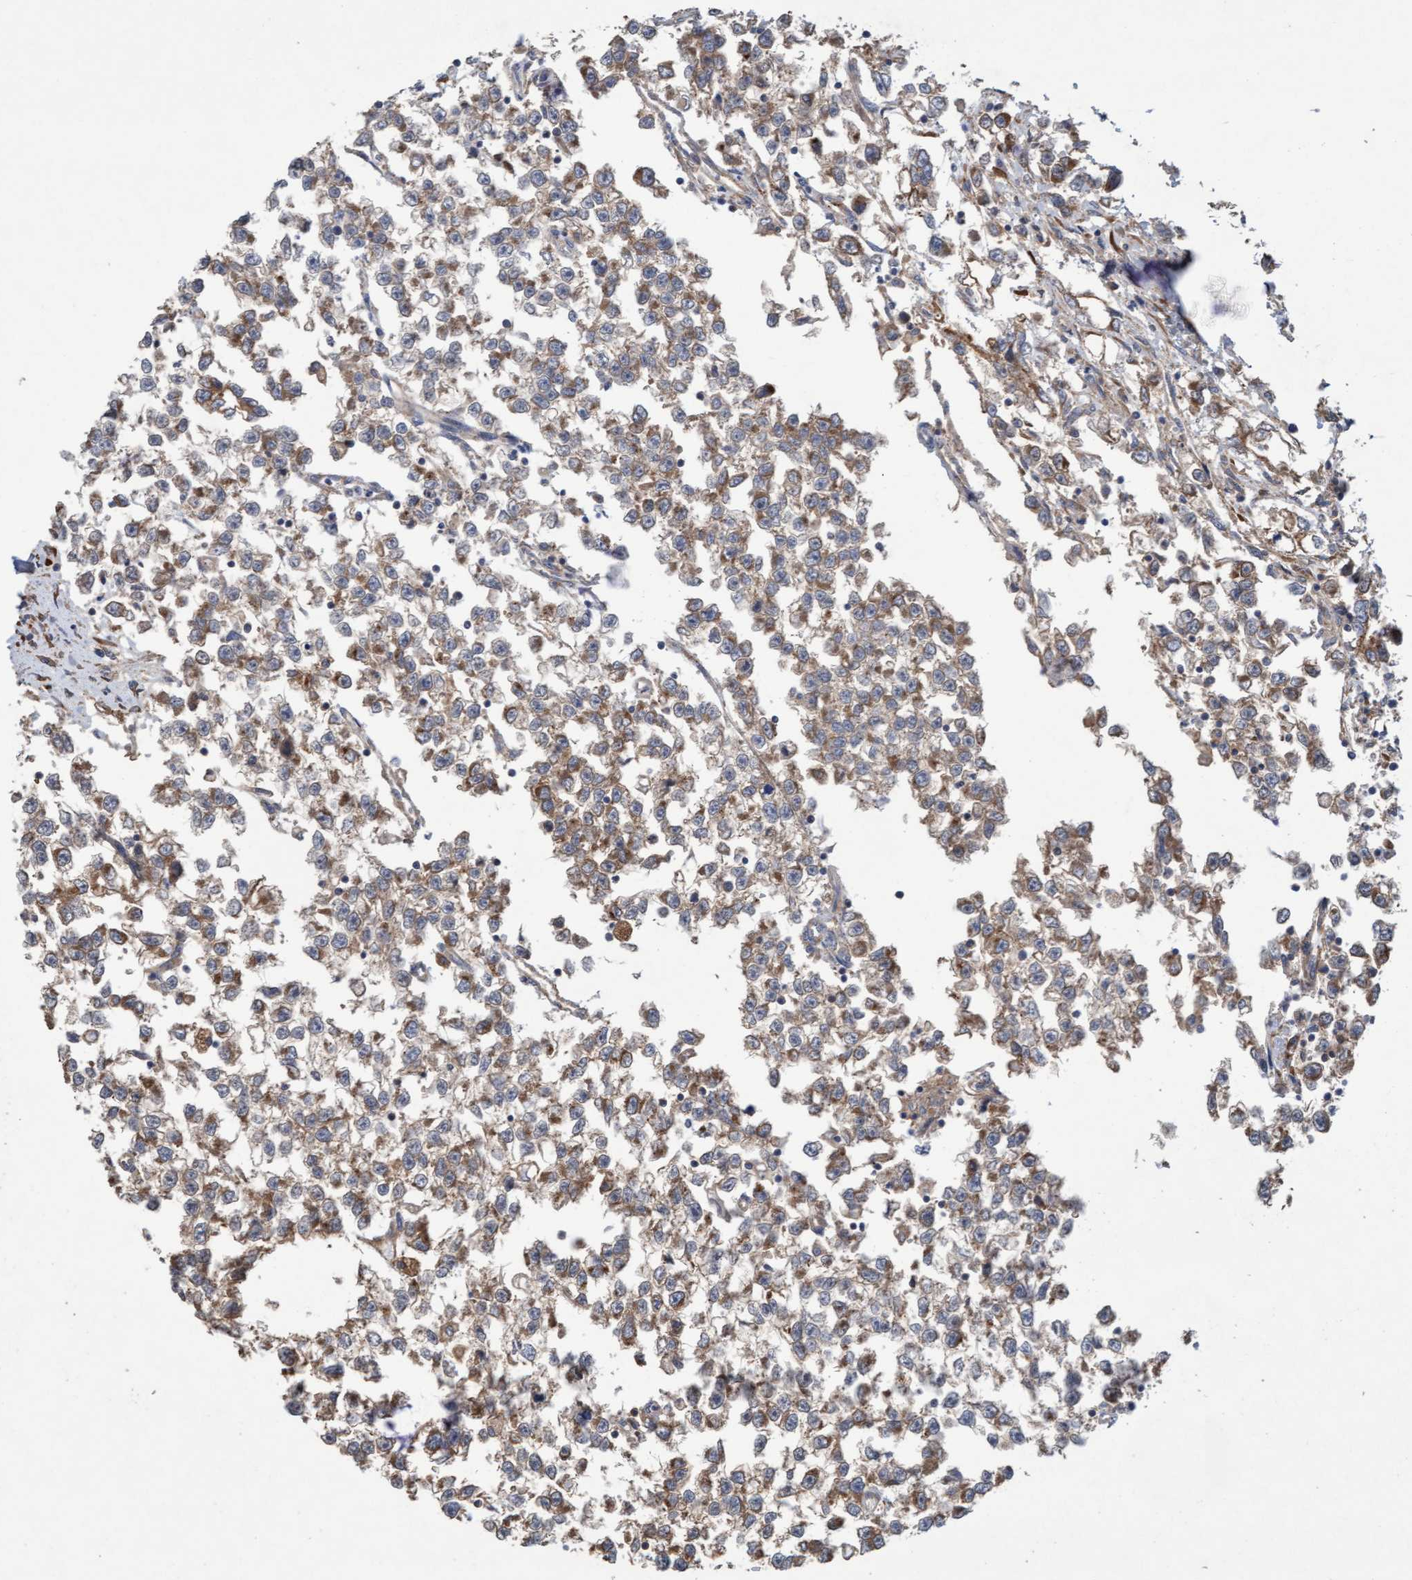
{"staining": {"intensity": "moderate", "quantity": ">75%", "location": "cytoplasmic/membranous"}, "tissue": "testis cancer", "cell_type": "Tumor cells", "image_type": "cancer", "snomed": [{"axis": "morphology", "description": "Seminoma, NOS"}, {"axis": "morphology", "description": "Carcinoma, Embryonal, NOS"}, {"axis": "topography", "description": "Testis"}], "caption": "A medium amount of moderate cytoplasmic/membranous expression is appreciated in about >75% of tumor cells in seminoma (testis) tissue. (Brightfield microscopy of DAB IHC at high magnification).", "gene": "DDHD2", "patient": {"sex": "male", "age": 51}}